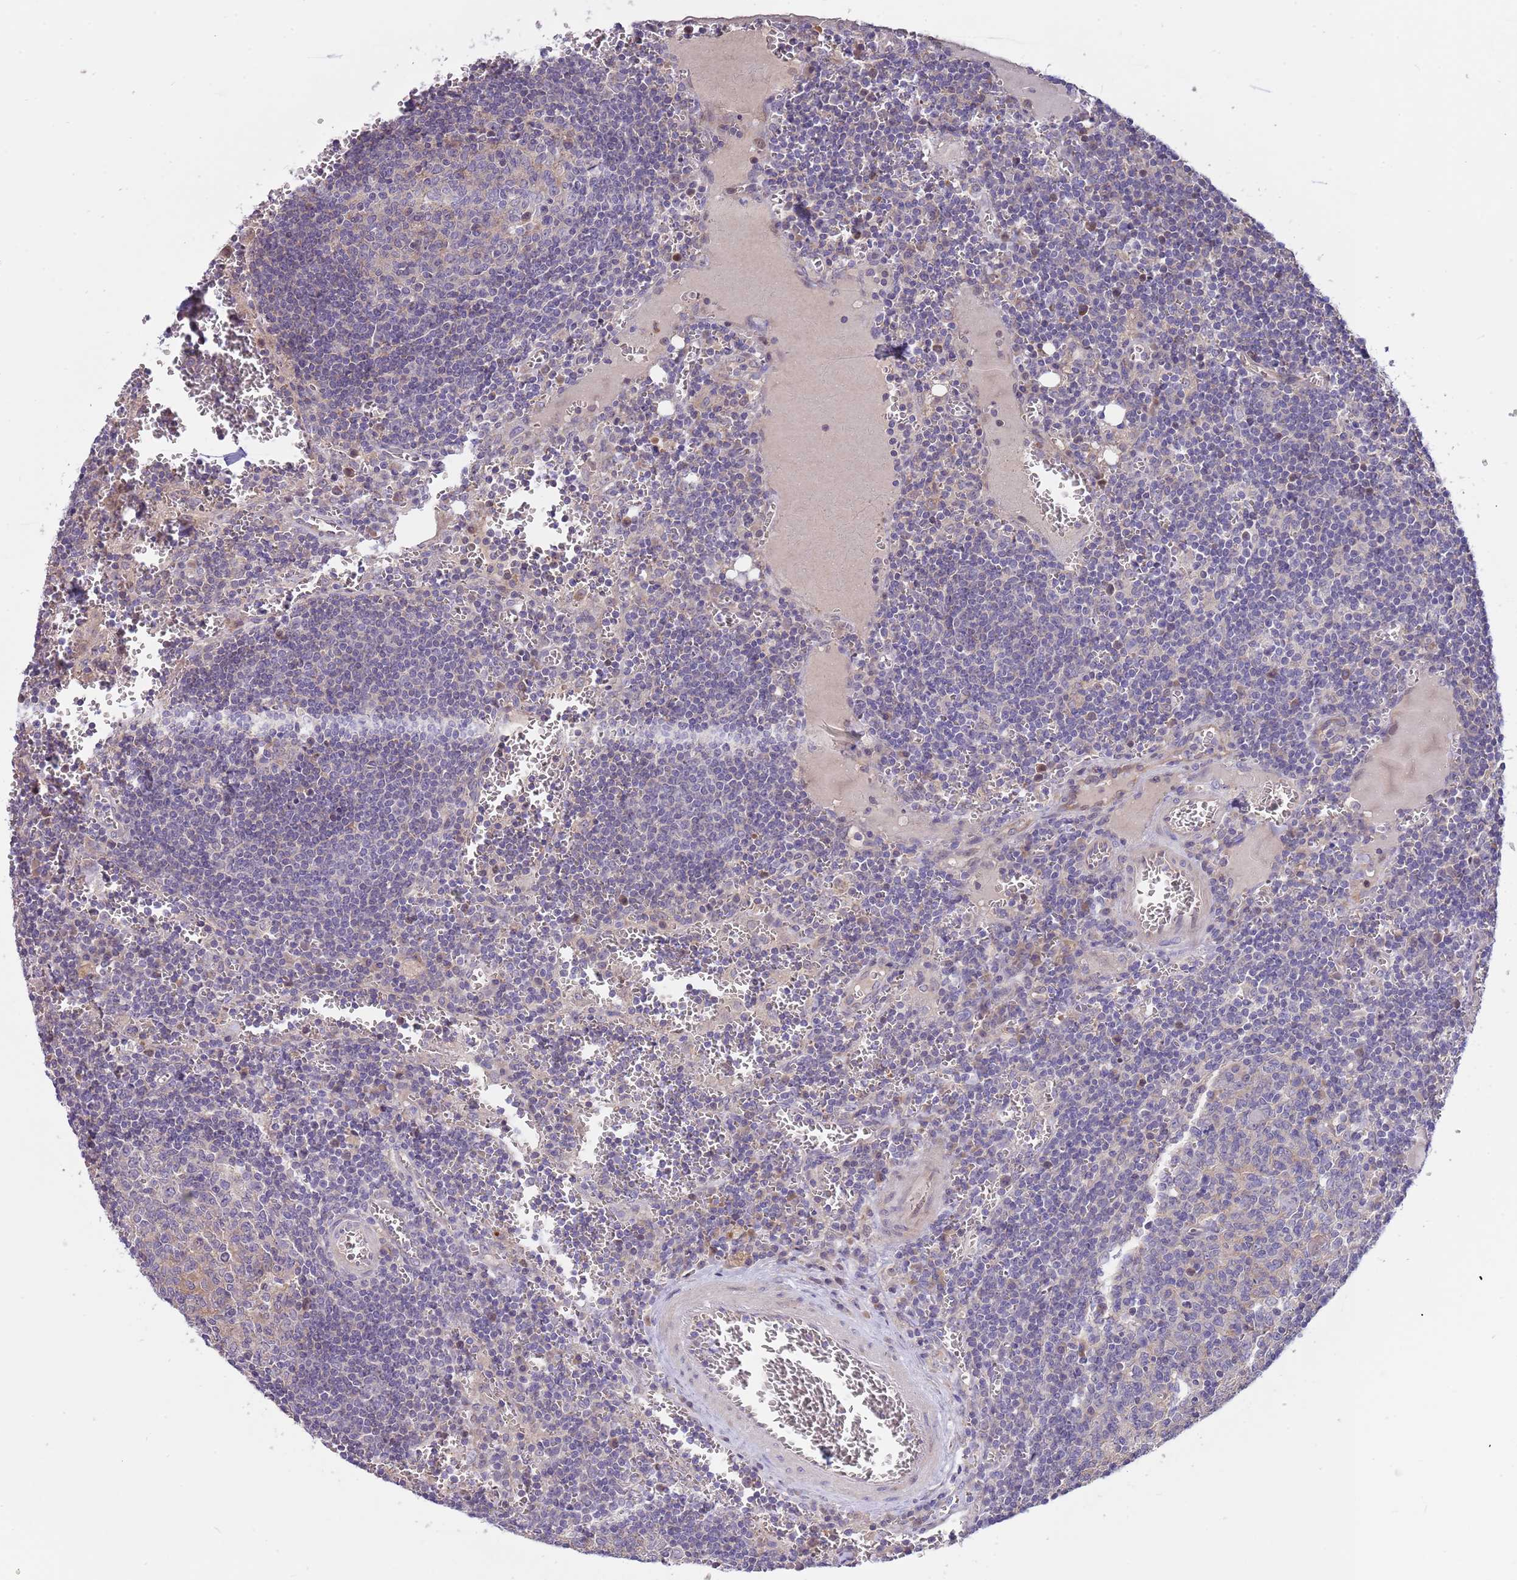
{"staining": {"intensity": "negative", "quantity": "none", "location": "none"}, "tissue": "lymph node", "cell_type": "Germinal center cells", "image_type": "normal", "snomed": [{"axis": "morphology", "description": "Normal tissue, NOS"}, {"axis": "topography", "description": "Lymph node"}], "caption": "IHC of unremarkable human lymph node displays no staining in germinal center cells. (DAB (3,3'-diaminobenzidine) immunohistochemistry (IHC), high magnification).", "gene": "CABYR", "patient": {"sex": "female", "age": 73}}